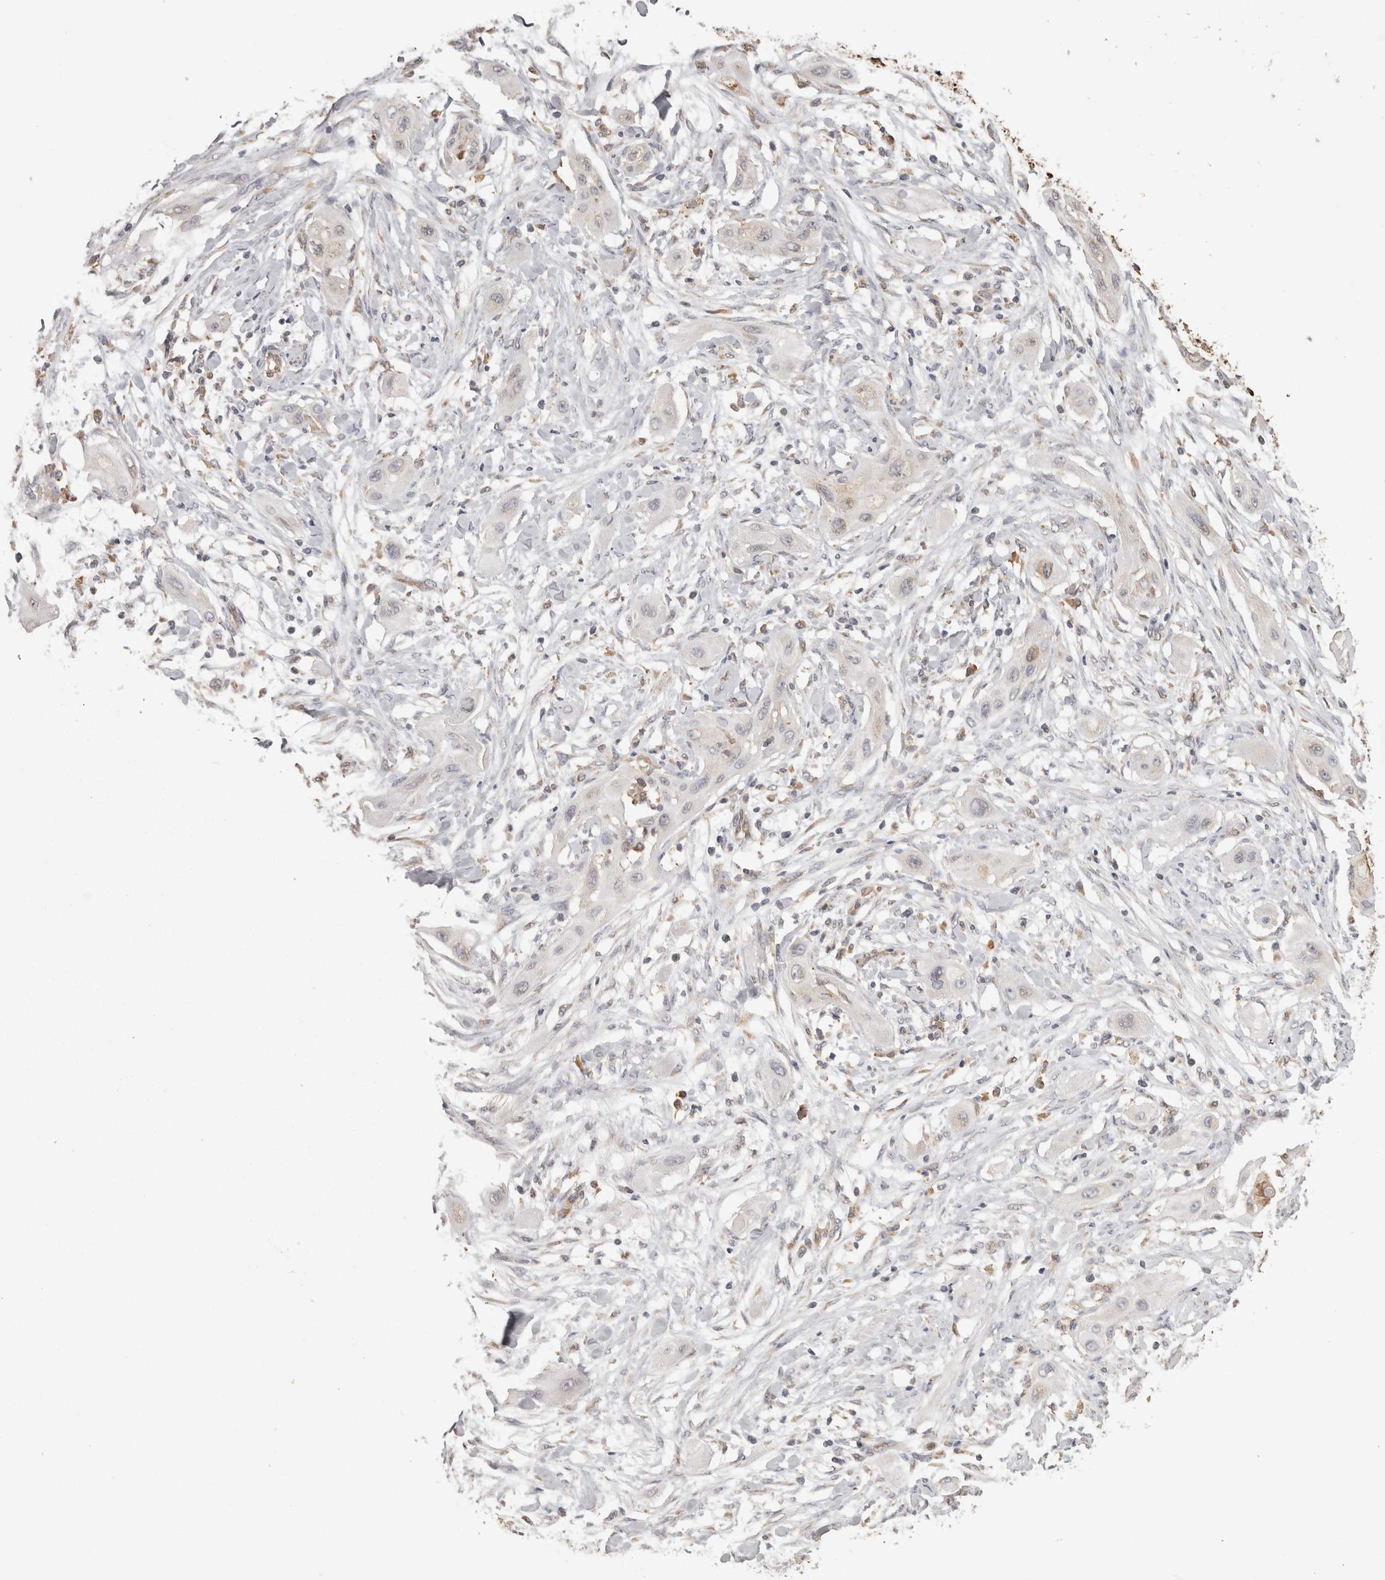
{"staining": {"intensity": "weak", "quantity": "<25%", "location": "cytoplasmic/membranous"}, "tissue": "lung cancer", "cell_type": "Tumor cells", "image_type": "cancer", "snomed": [{"axis": "morphology", "description": "Squamous cell carcinoma, NOS"}, {"axis": "topography", "description": "Lung"}], "caption": "Immunohistochemistry of human squamous cell carcinoma (lung) demonstrates no expression in tumor cells. The staining was performed using DAB (3,3'-diaminobenzidine) to visualize the protein expression in brown, while the nuclei were stained in blue with hematoxylin (Magnification: 20x).", "gene": "PON2", "patient": {"sex": "female", "age": 47}}